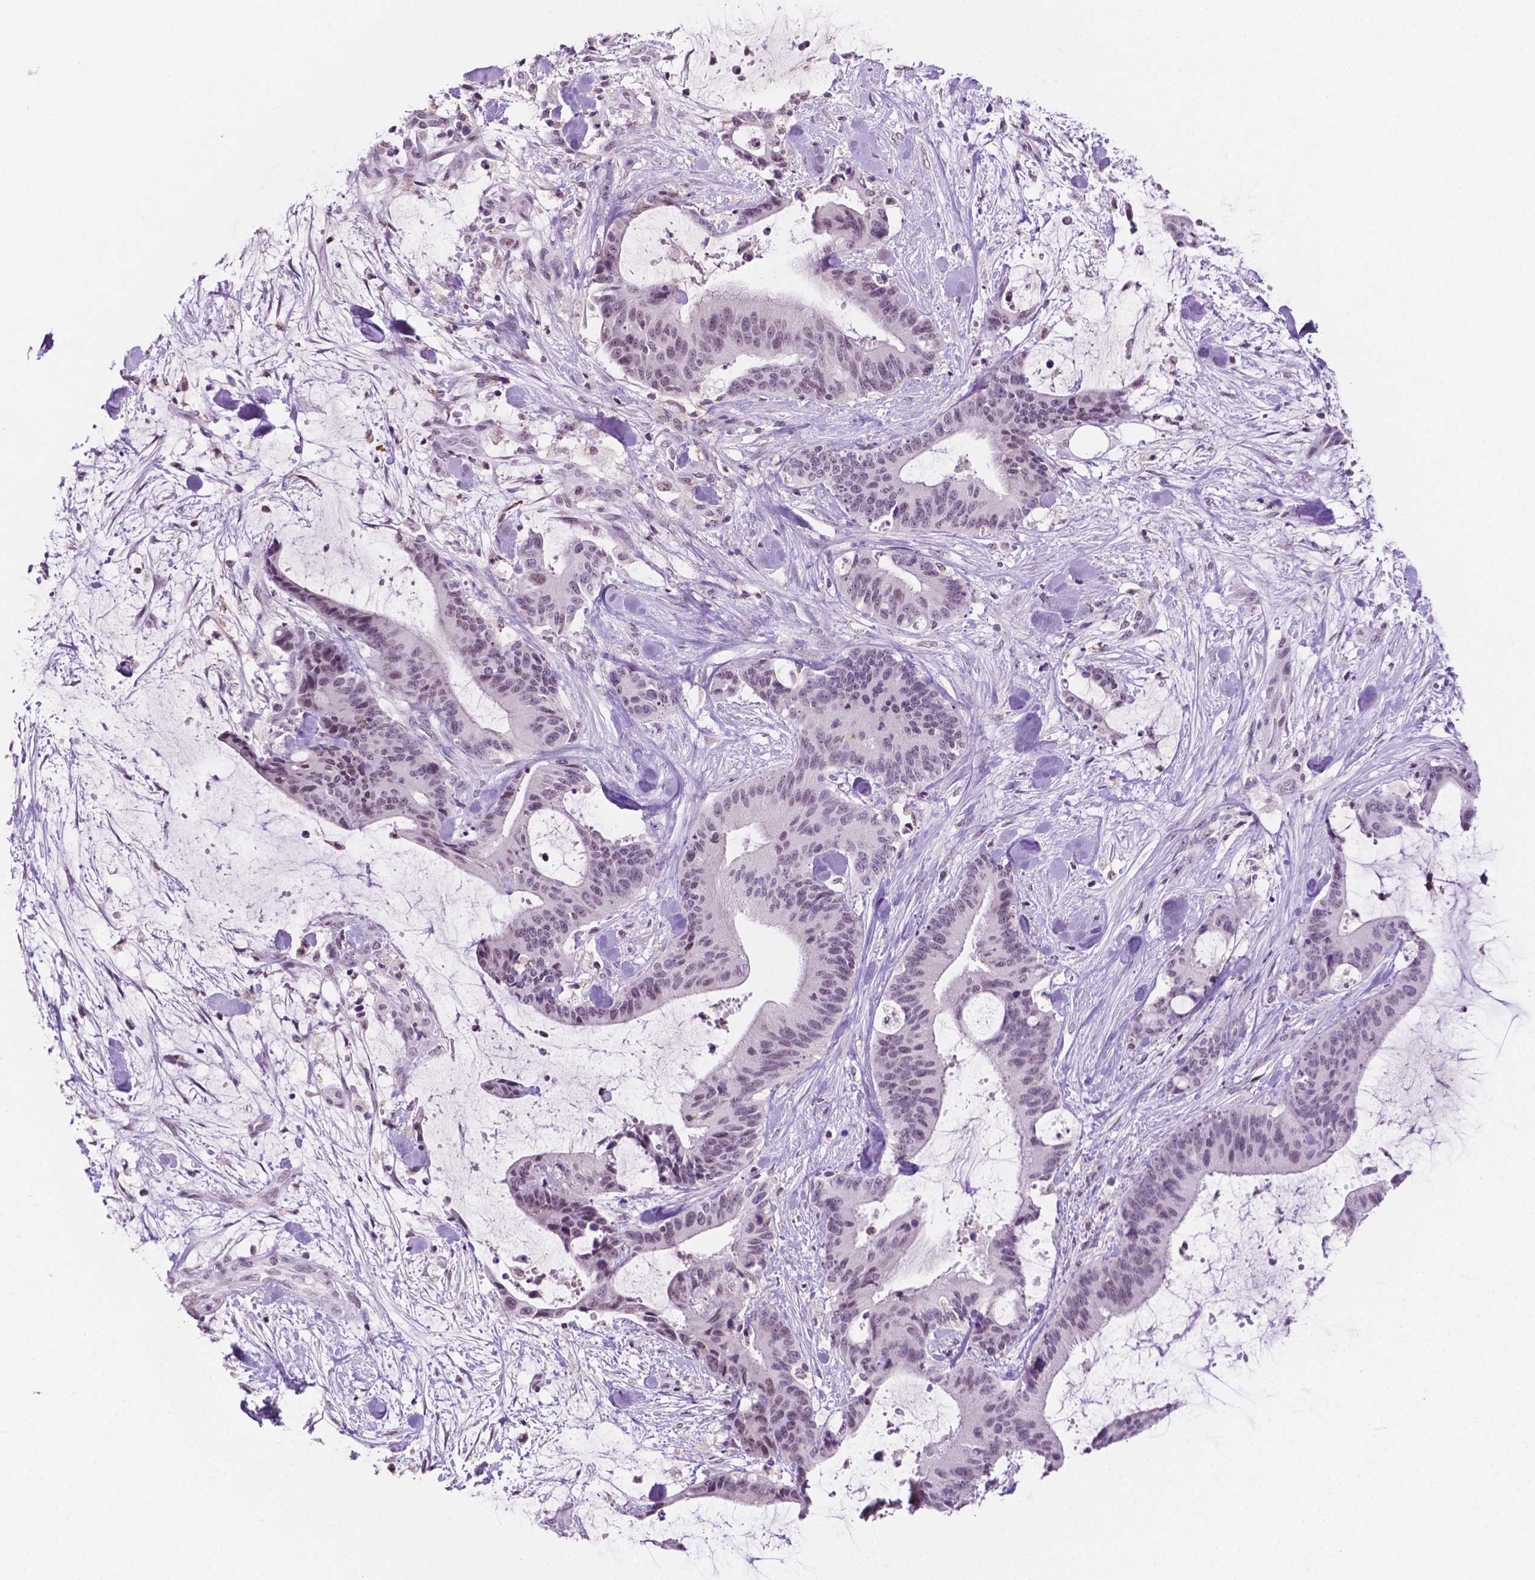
{"staining": {"intensity": "moderate", "quantity": "<25%", "location": "nuclear"}, "tissue": "liver cancer", "cell_type": "Tumor cells", "image_type": "cancer", "snomed": [{"axis": "morphology", "description": "Cholangiocarcinoma"}, {"axis": "topography", "description": "Liver"}], "caption": "Tumor cells display low levels of moderate nuclear staining in about <25% of cells in human liver cancer (cholangiocarcinoma).", "gene": "PTPN6", "patient": {"sex": "female", "age": 73}}